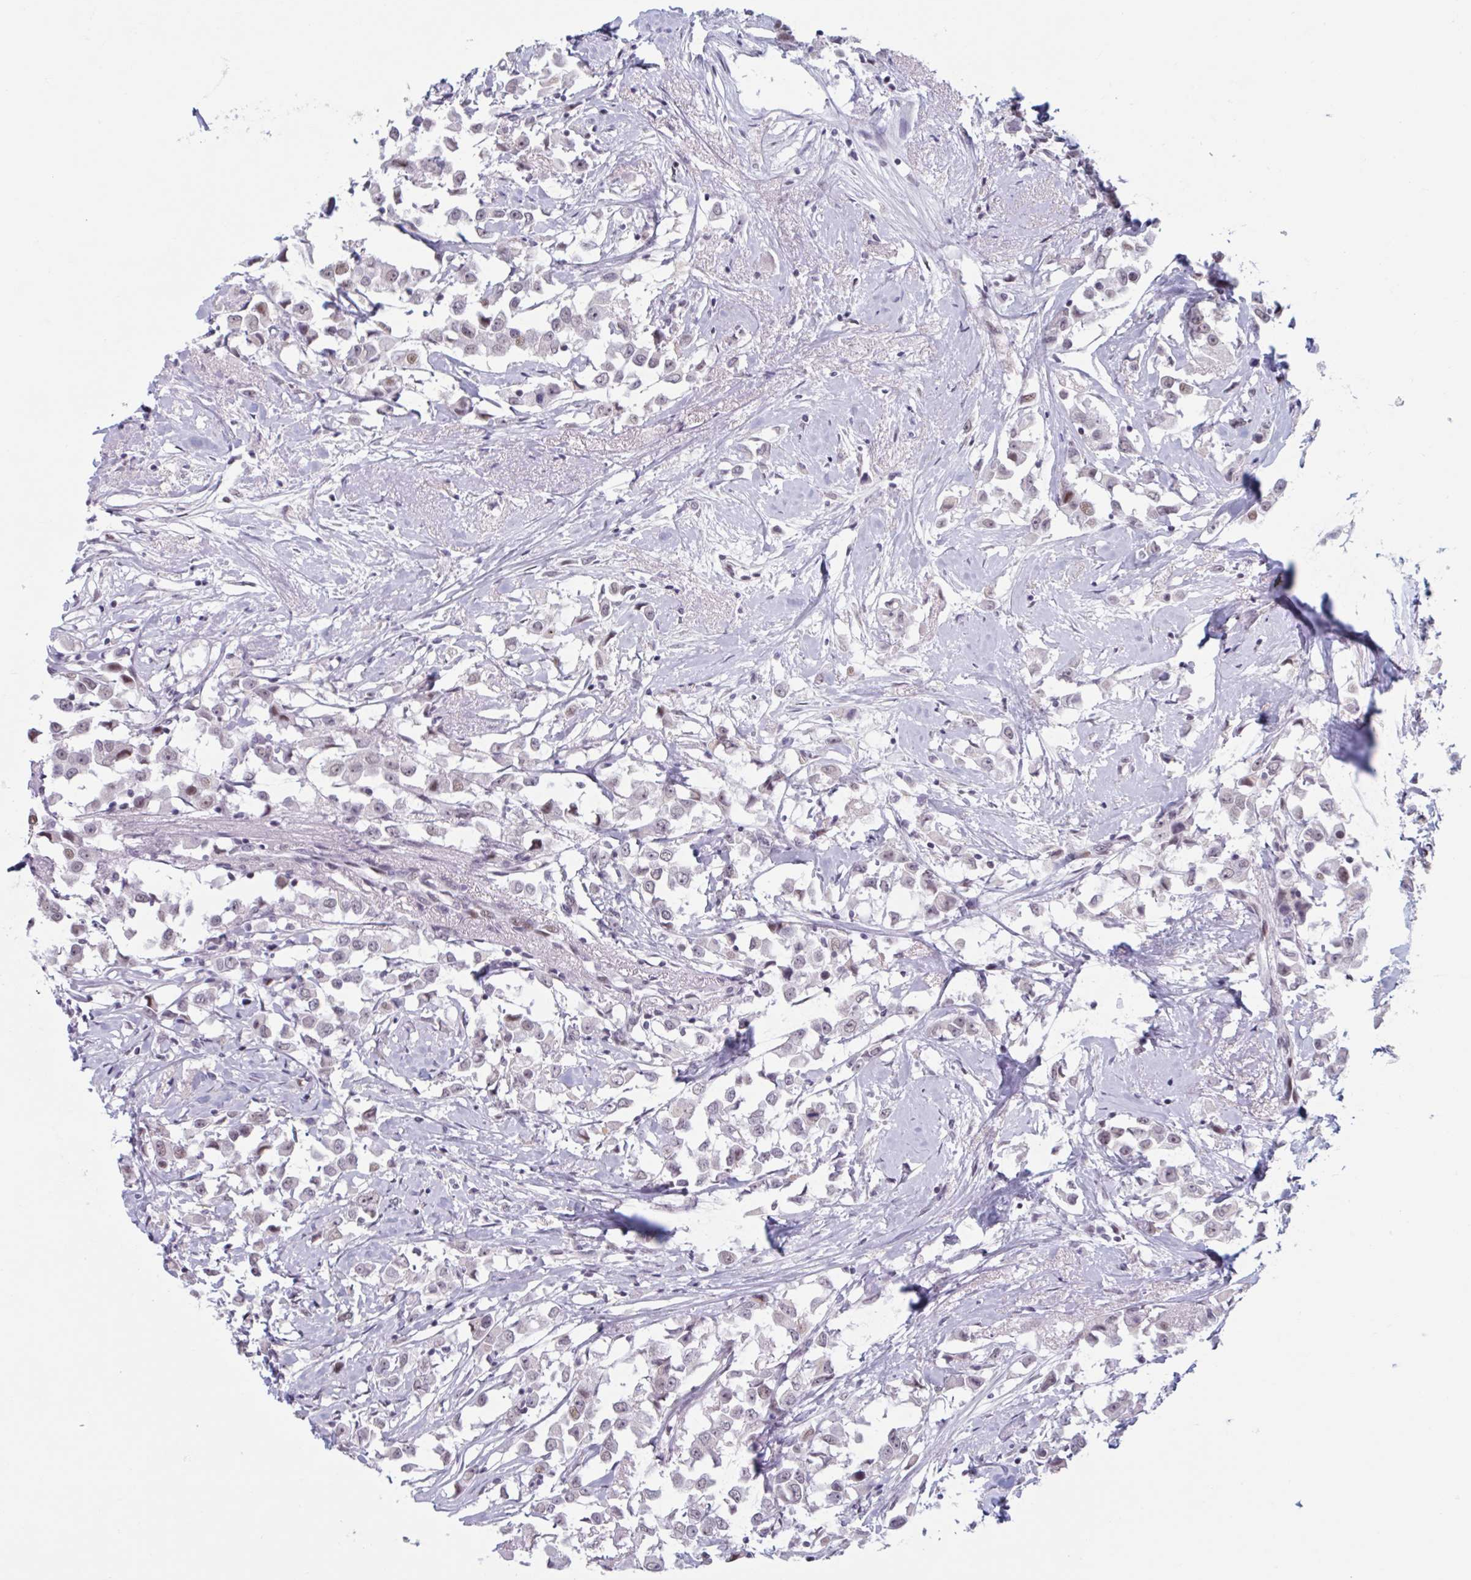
{"staining": {"intensity": "weak", "quantity": "25%-75%", "location": "nuclear"}, "tissue": "breast cancer", "cell_type": "Tumor cells", "image_type": "cancer", "snomed": [{"axis": "morphology", "description": "Duct carcinoma"}, {"axis": "topography", "description": "Breast"}], "caption": "Tumor cells reveal low levels of weak nuclear expression in approximately 25%-75% of cells in human breast cancer (infiltrating ductal carcinoma). Nuclei are stained in blue.", "gene": "HSD17B6", "patient": {"sex": "female", "age": 61}}